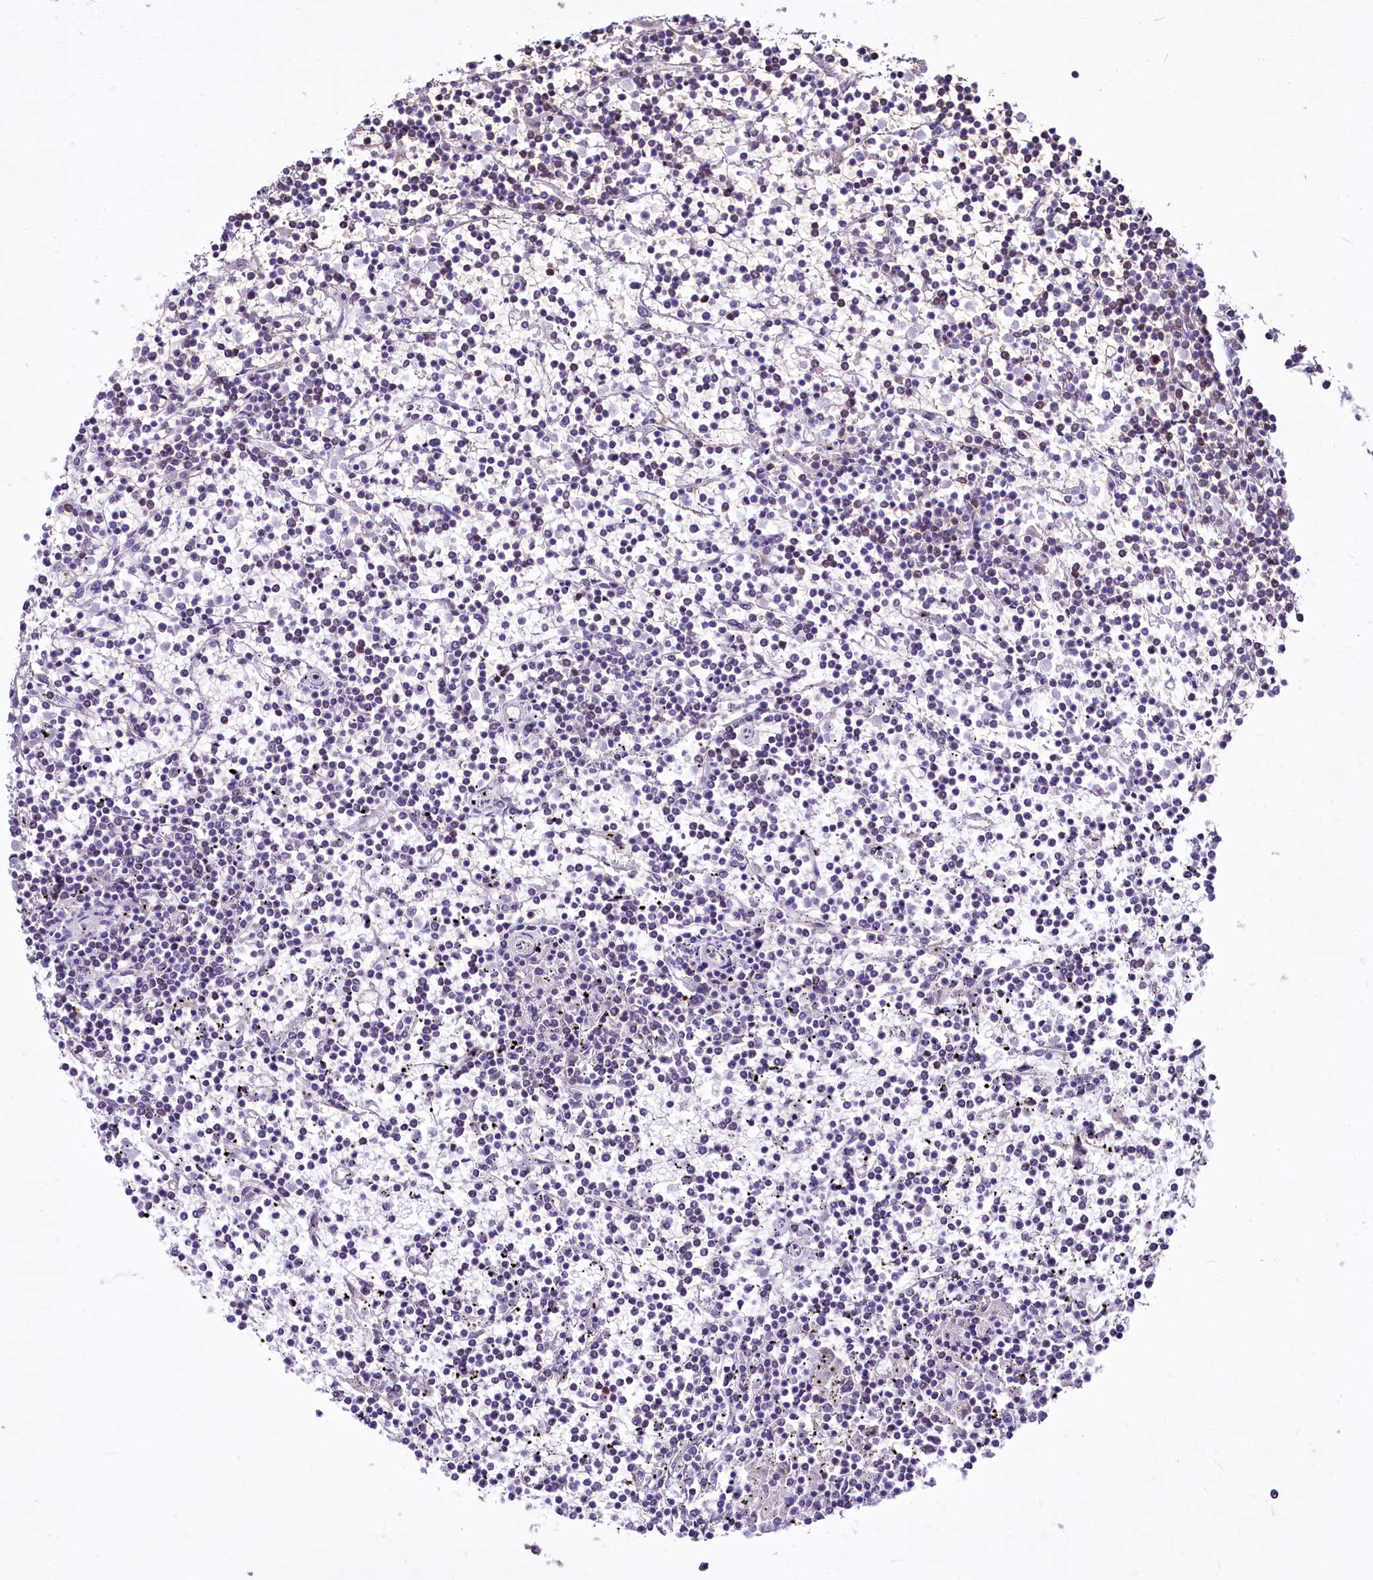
{"staining": {"intensity": "negative", "quantity": "none", "location": "none"}, "tissue": "lymphoma", "cell_type": "Tumor cells", "image_type": "cancer", "snomed": [{"axis": "morphology", "description": "Malignant lymphoma, non-Hodgkin's type, Low grade"}, {"axis": "topography", "description": "Spleen"}], "caption": "Image shows no protein expression in tumor cells of low-grade malignant lymphoma, non-Hodgkin's type tissue.", "gene": "BANK1", "patient": {"sex": "female", "age": 19}}